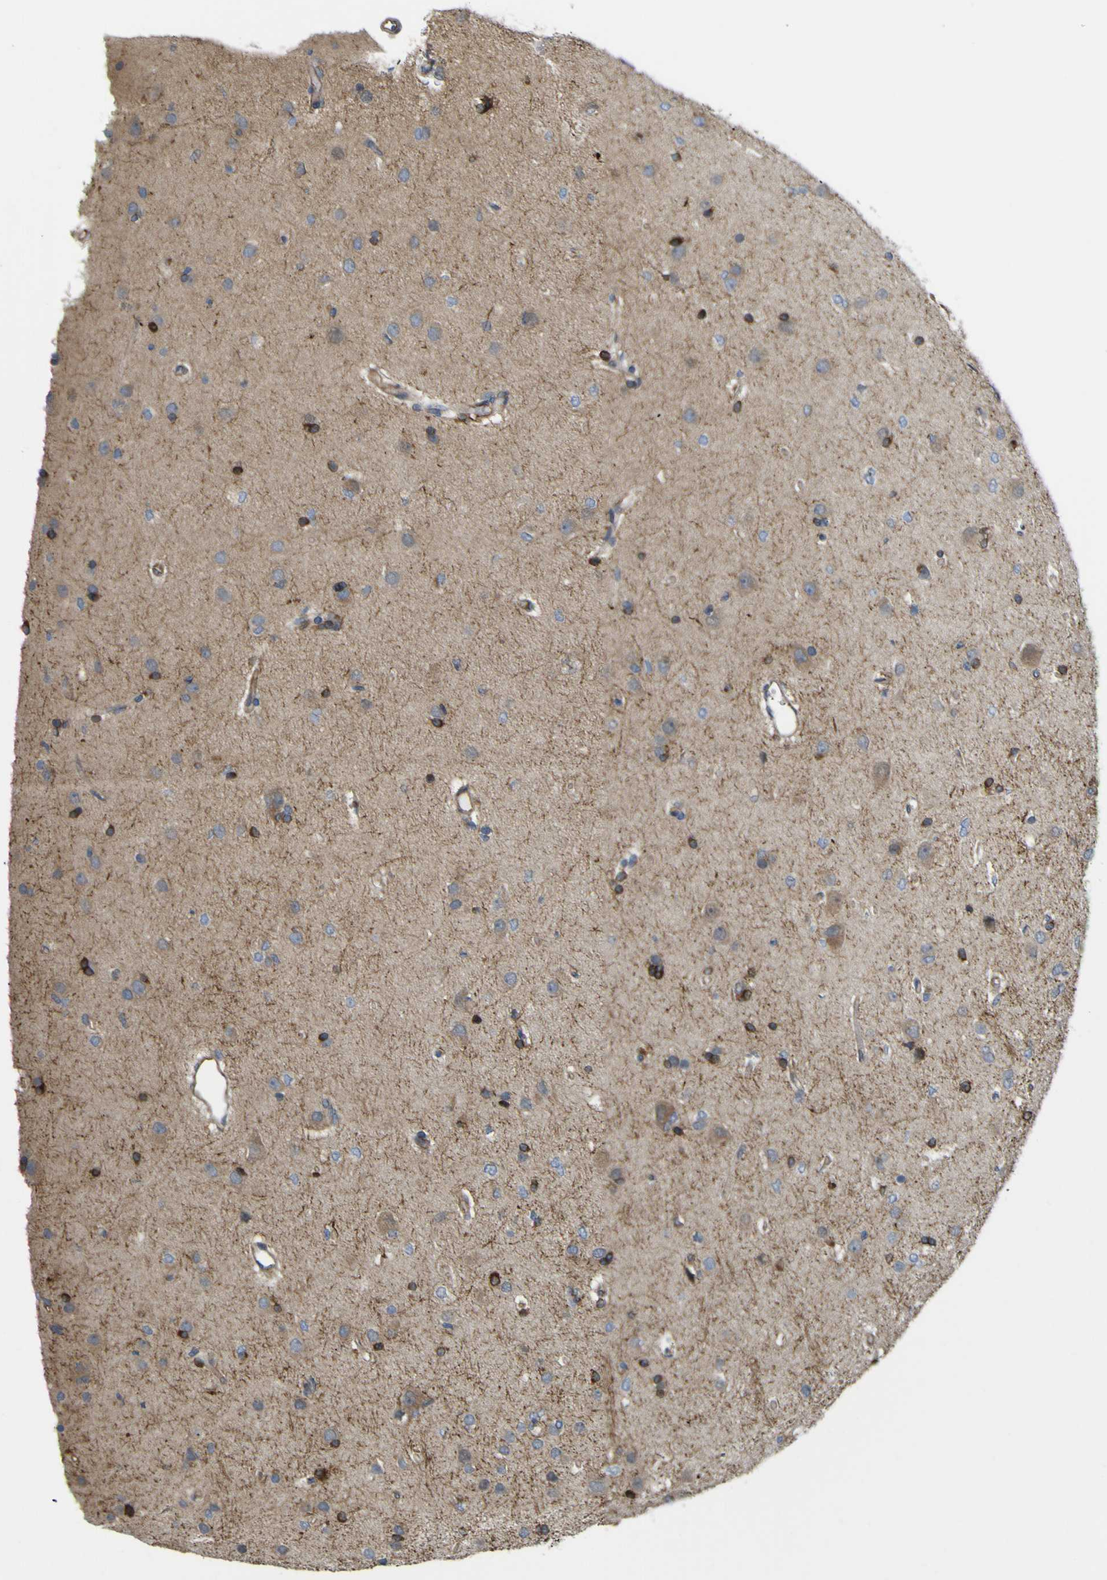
{"staining": {"intensity": "strong", "quantity": "25%-75%", "location": "cytoplasmic/membranous"}, "tissue": "glioma", "cell_type": "Tumor cells", "image_type": "cancer", "snomed": [{"axis": "morphology", "description": "Glioma, malignant, High grade"}, {"axis": "topography", "description": "Brain"}], "caption": "IHC of human high-grade glioma (malignant) displays high levels of strong cytoplasmic/membranous expression in about 25%-75% of tumor cells.", "gene": "JPH1", "patient": {"sex": "female", "age": 59}}